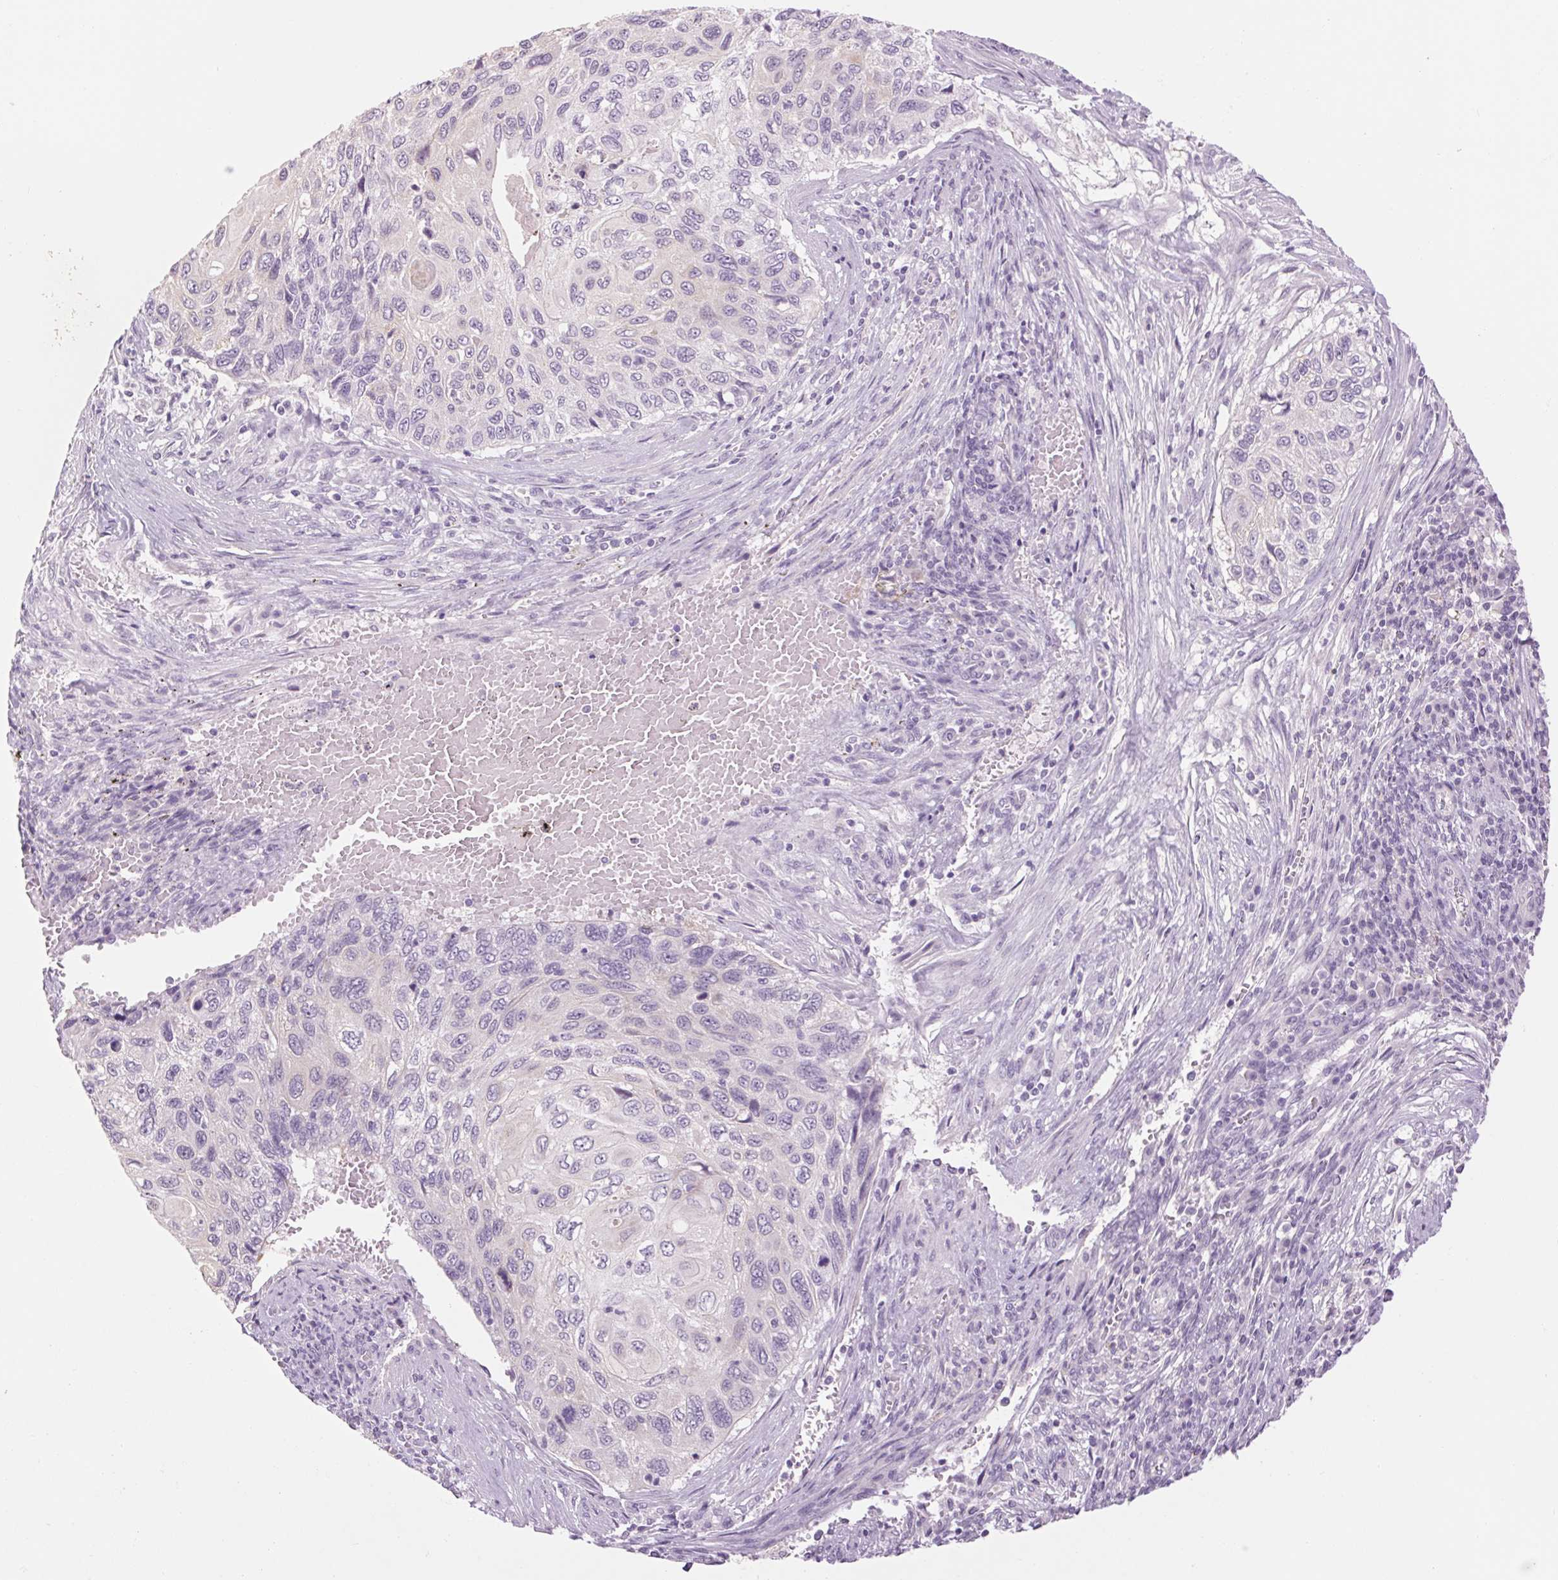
{"staining": {"intensity": "negative", "quantity": "none", "location": "none"}, "tissue": "cervical cancer", "cell_type": "Tumor cells", "image_type": "cancer", "snomed": [{"axis": "morphology", "description": "Squamous cell carcinoma, NOS"}, {"axis": "topography", "description": "Cervix"}], "caption": "A photomicrograph of human squamous cell carcinoma (cervical) is negative for staining in tumor cells.", "gene": "RPTN", "patient": {"sex": "female", "age": 70}}